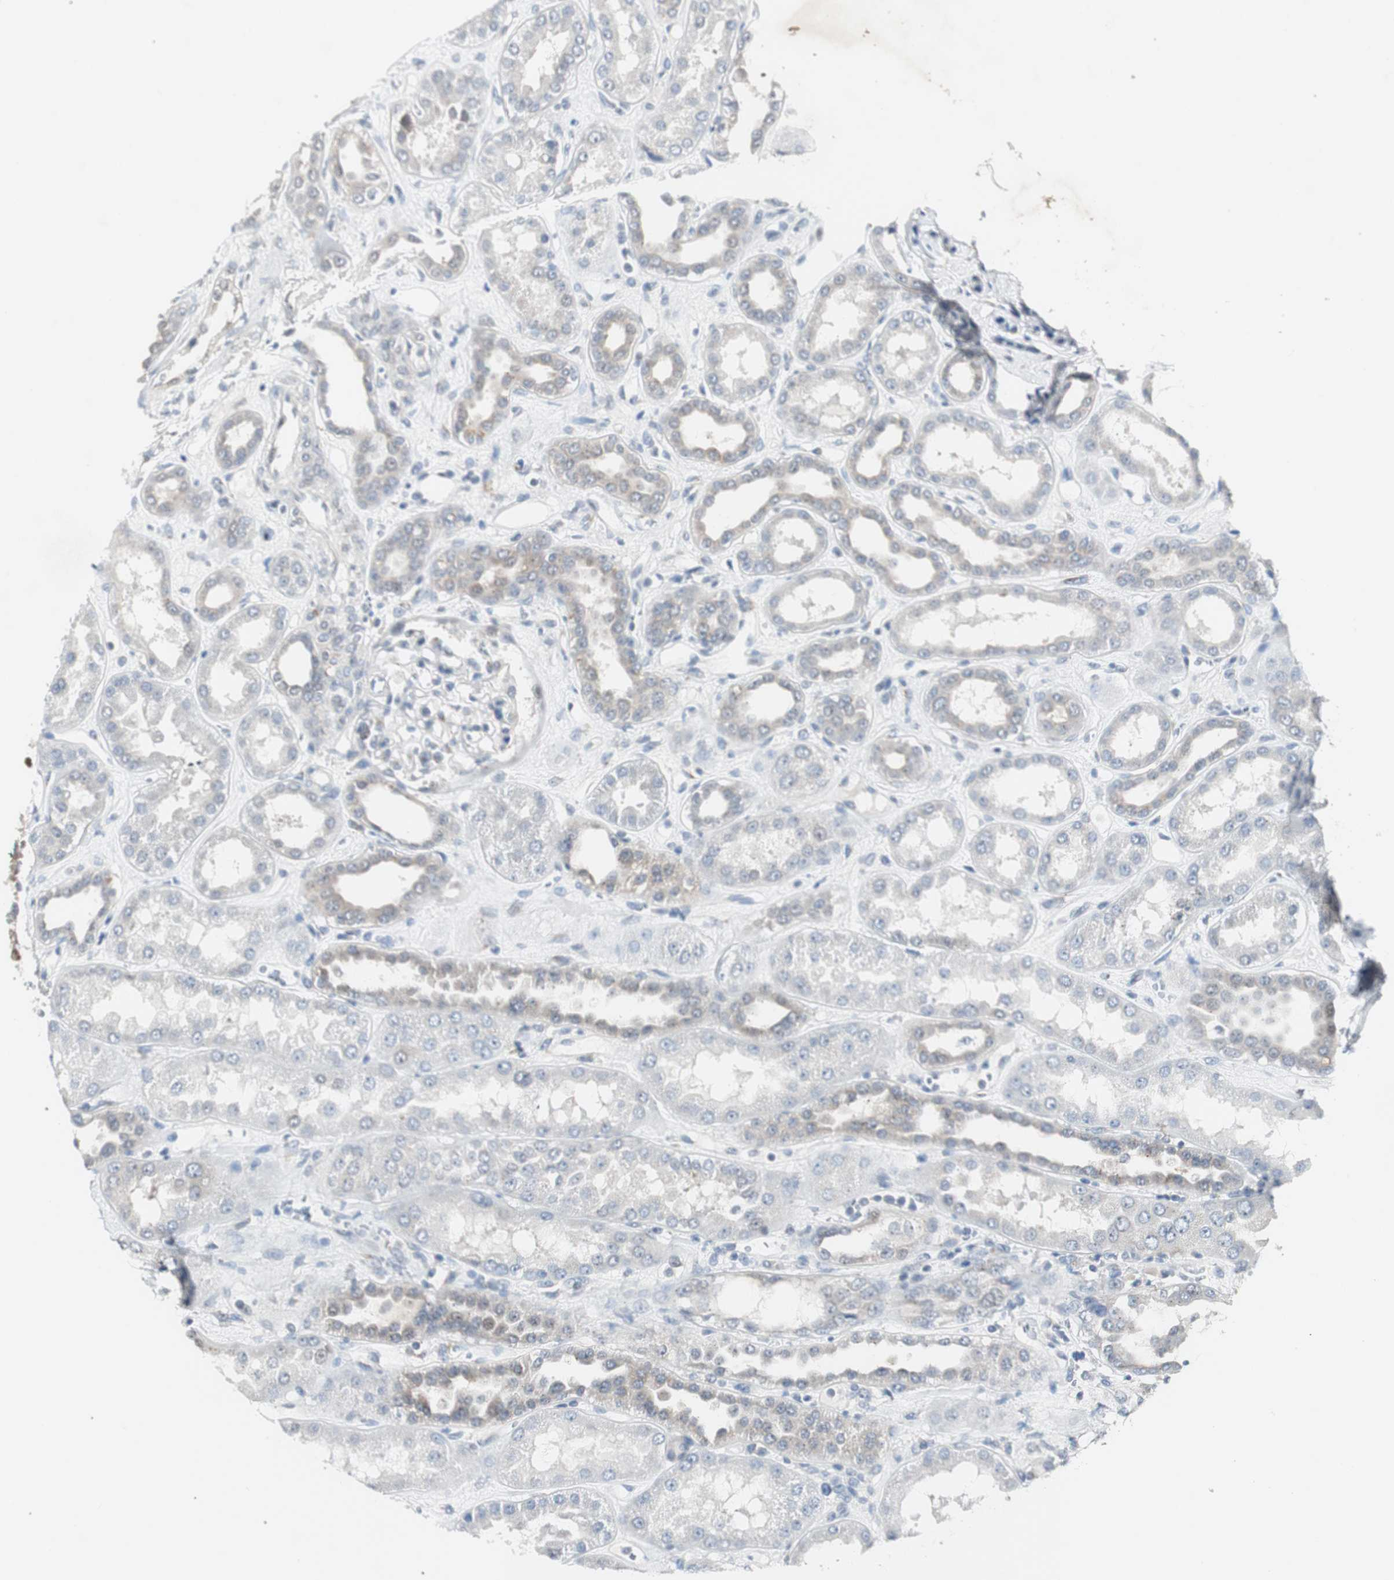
{"staining": {"intensity": "negative", "quantity": "none", "location": "none"}, "tissue": "kidney", "cell_type": "Cells in glomeruli", "image_type": "normal", "snomed": [{"axis": "morphology", "description": "Normal tissue, NOS"}, {"axis": "topography", "description": "Kidney"}], "caption": "Immunohistochemistry image of benign kidney stained for a protein (brown), which shows no expression in cells in glomeruli. (DAB (3,3'-diaminobenzidine) IHC, high magnification).", "gene": "SOX30", "patient": {"sex": "male", "age": 59}}